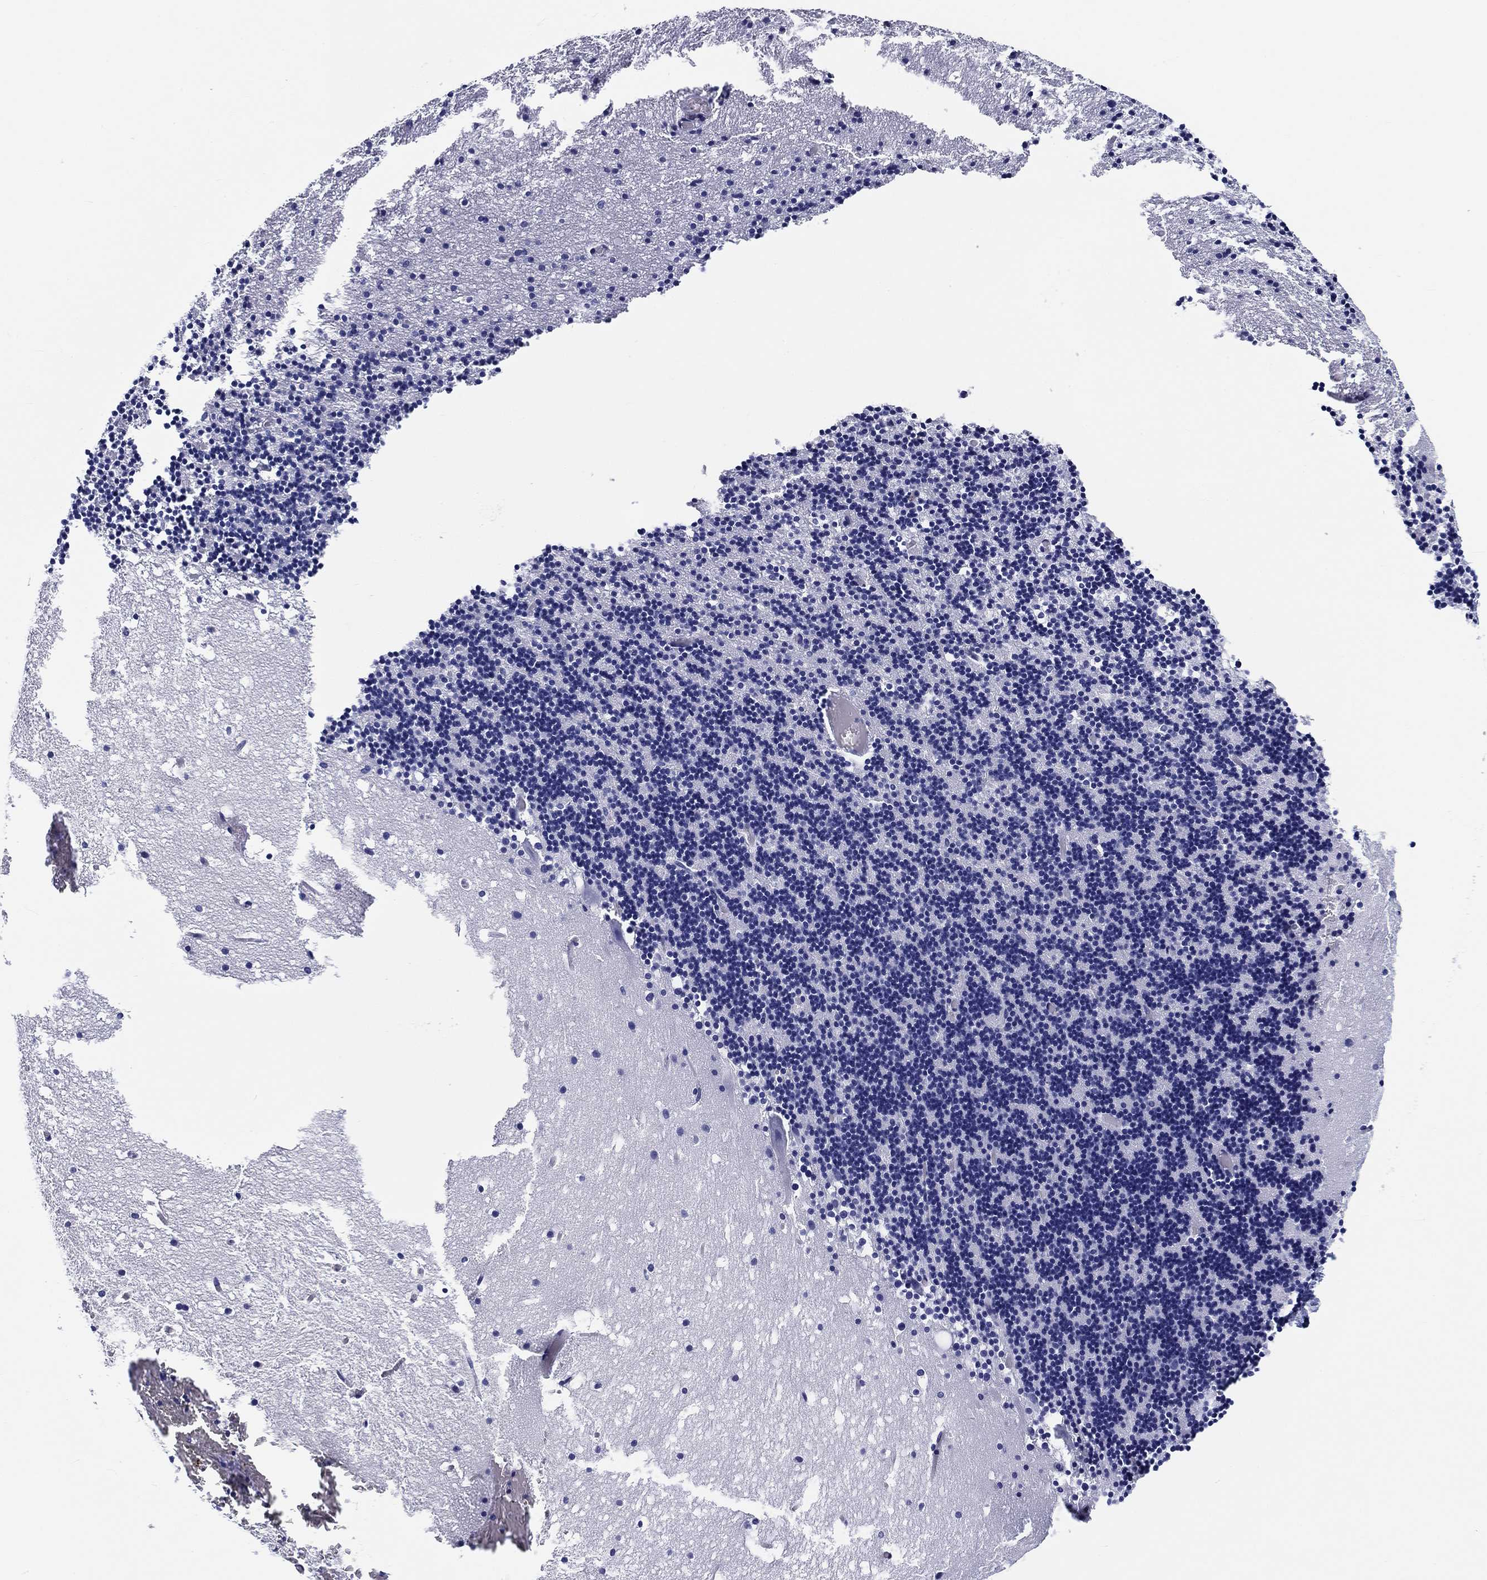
{"staining": {"intensity": "negative", "quantity": "none", "location": "none"}, "tissue": "cerebellum", "cell_type": "Cells in granular layer", "image_type": "normal", "snomed": [{"axis": "morphology", "description": "Normal tissue, NOS"}, {"axis": "topography", "description": "Cerebellum"}], "caption": "A high-resolution micrograph shows IHC staining of normal cerebellum, which reveals no significant staining in cells in granular layer.", "gene": "H1", "patient": {"sex": "male", "age": 37}}